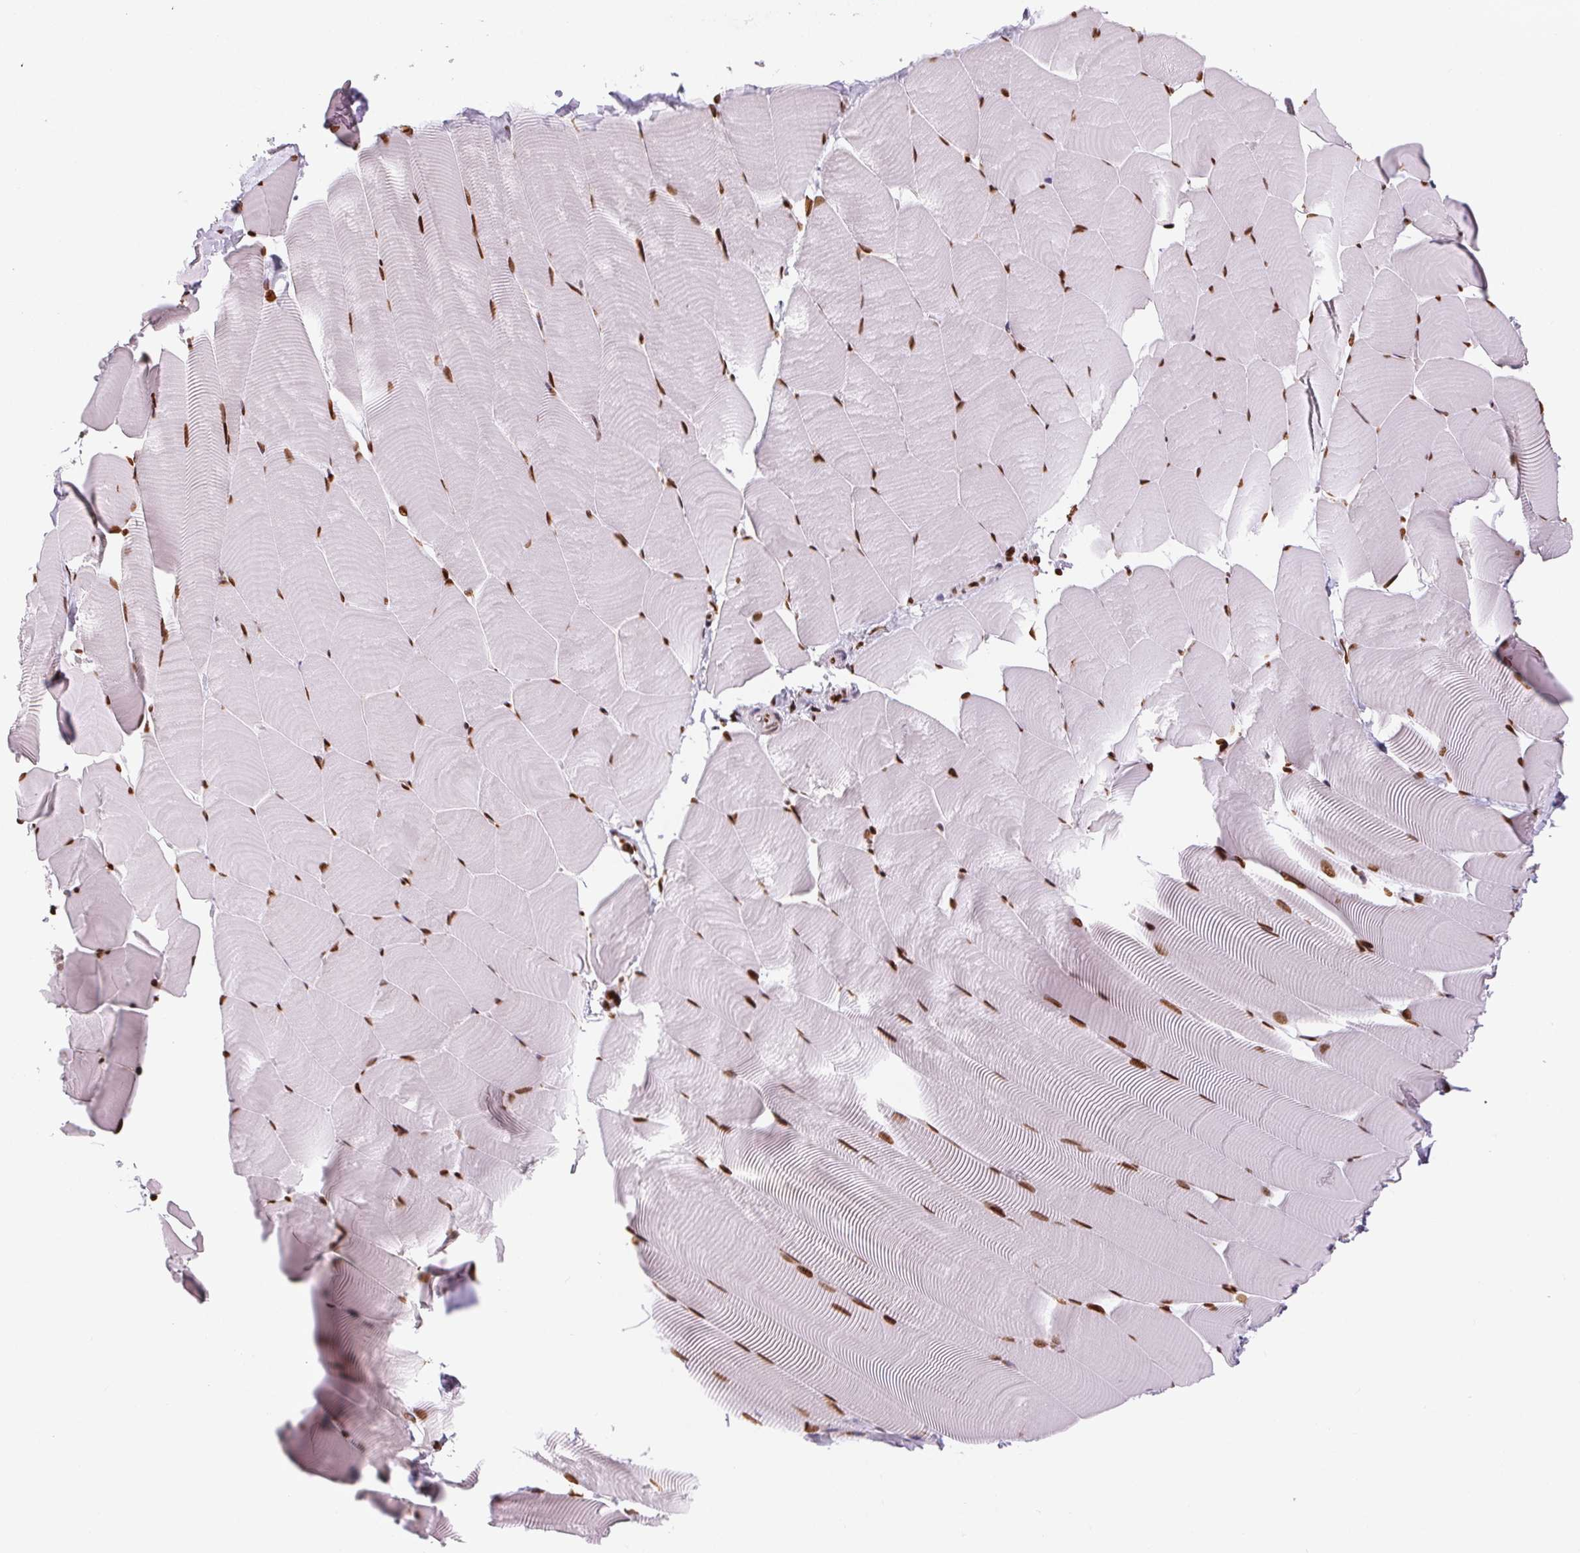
{"staining": {"intensity": "strong", "quantity": ">75%", "location": "nuclear"}, "tissue": "skeletal muscle", "cell_type": "Myocytes", "image_type": "normal", "snomed": [{"axis": "morphology", "description": "Normal tissue, NOS"}, {"axis": "topography", "description": "Skeletal muscle"}], "caption": "Strong nuclear expression is present in approximately >75% of myocytes in normal skeletal muscle. Immunohistochemistry stains the protein in brown and the nuclei are stained blue.", "gene": "ZNF80", "patient": {"sex": "male", "age": 25}}